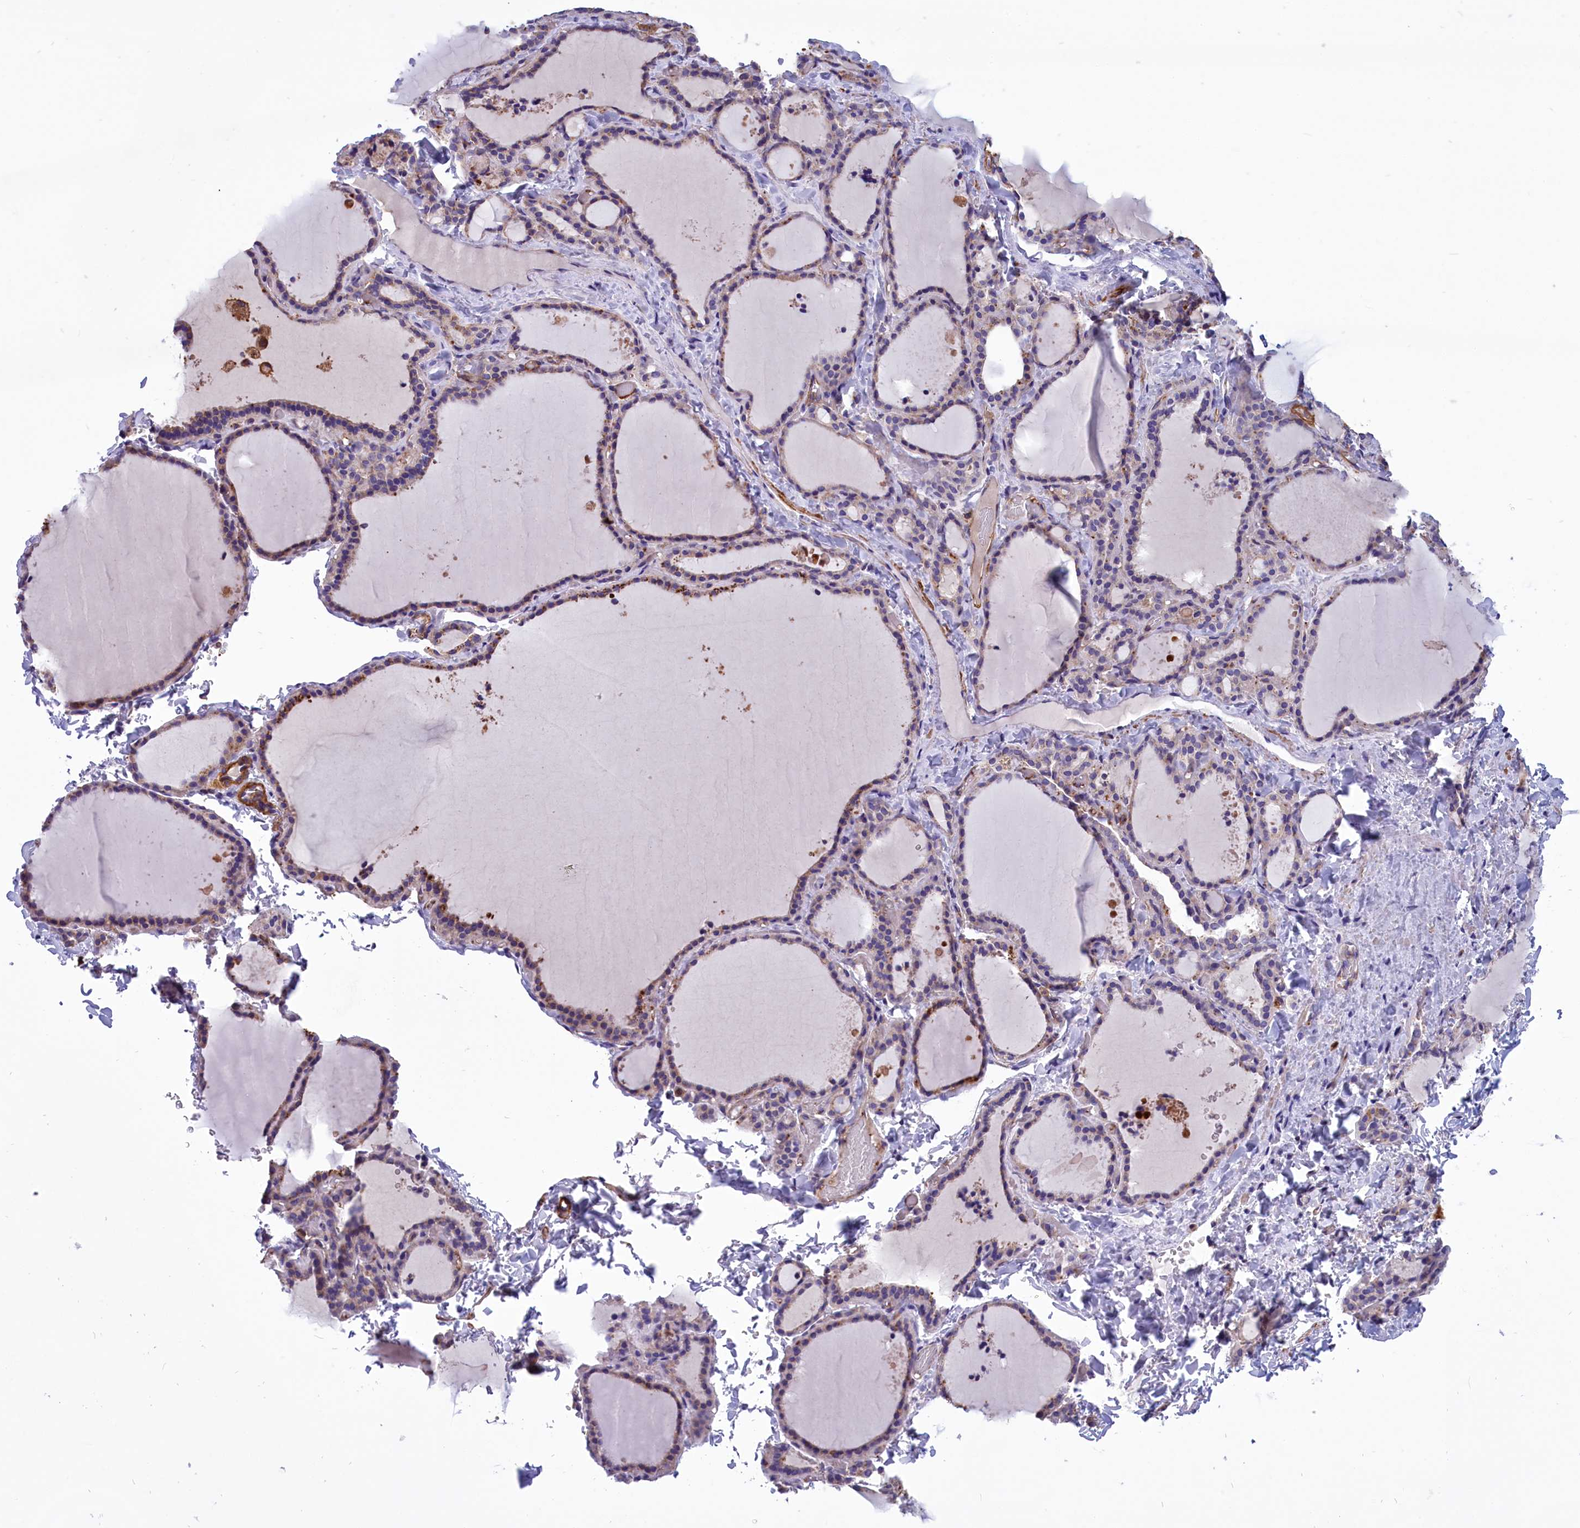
{"staining": {"intensity": "weak", "quantity": "25%-75%", "location": "cytoplasmic/membranous"}, "tissue": "thyroid gland", "cell_type": "Glandular cells", "image_type": "normal", "snomed": [{"axis": "morphology", "description": "Normal tissue, NOS"}, {"axis": "topography", "description": "Thyroid gland"}], "caption": "Normal thyroid gland reveals weak cytoplasmic/membranous staining in approximately 25%-75% of glandular cells (Stains: DAB in brown, nuclei in blue, Microscopy: brightfield microscopy at high magnification)..", "gene": "AMDHD2", "patient": {"sex": "female", "age": 22}}